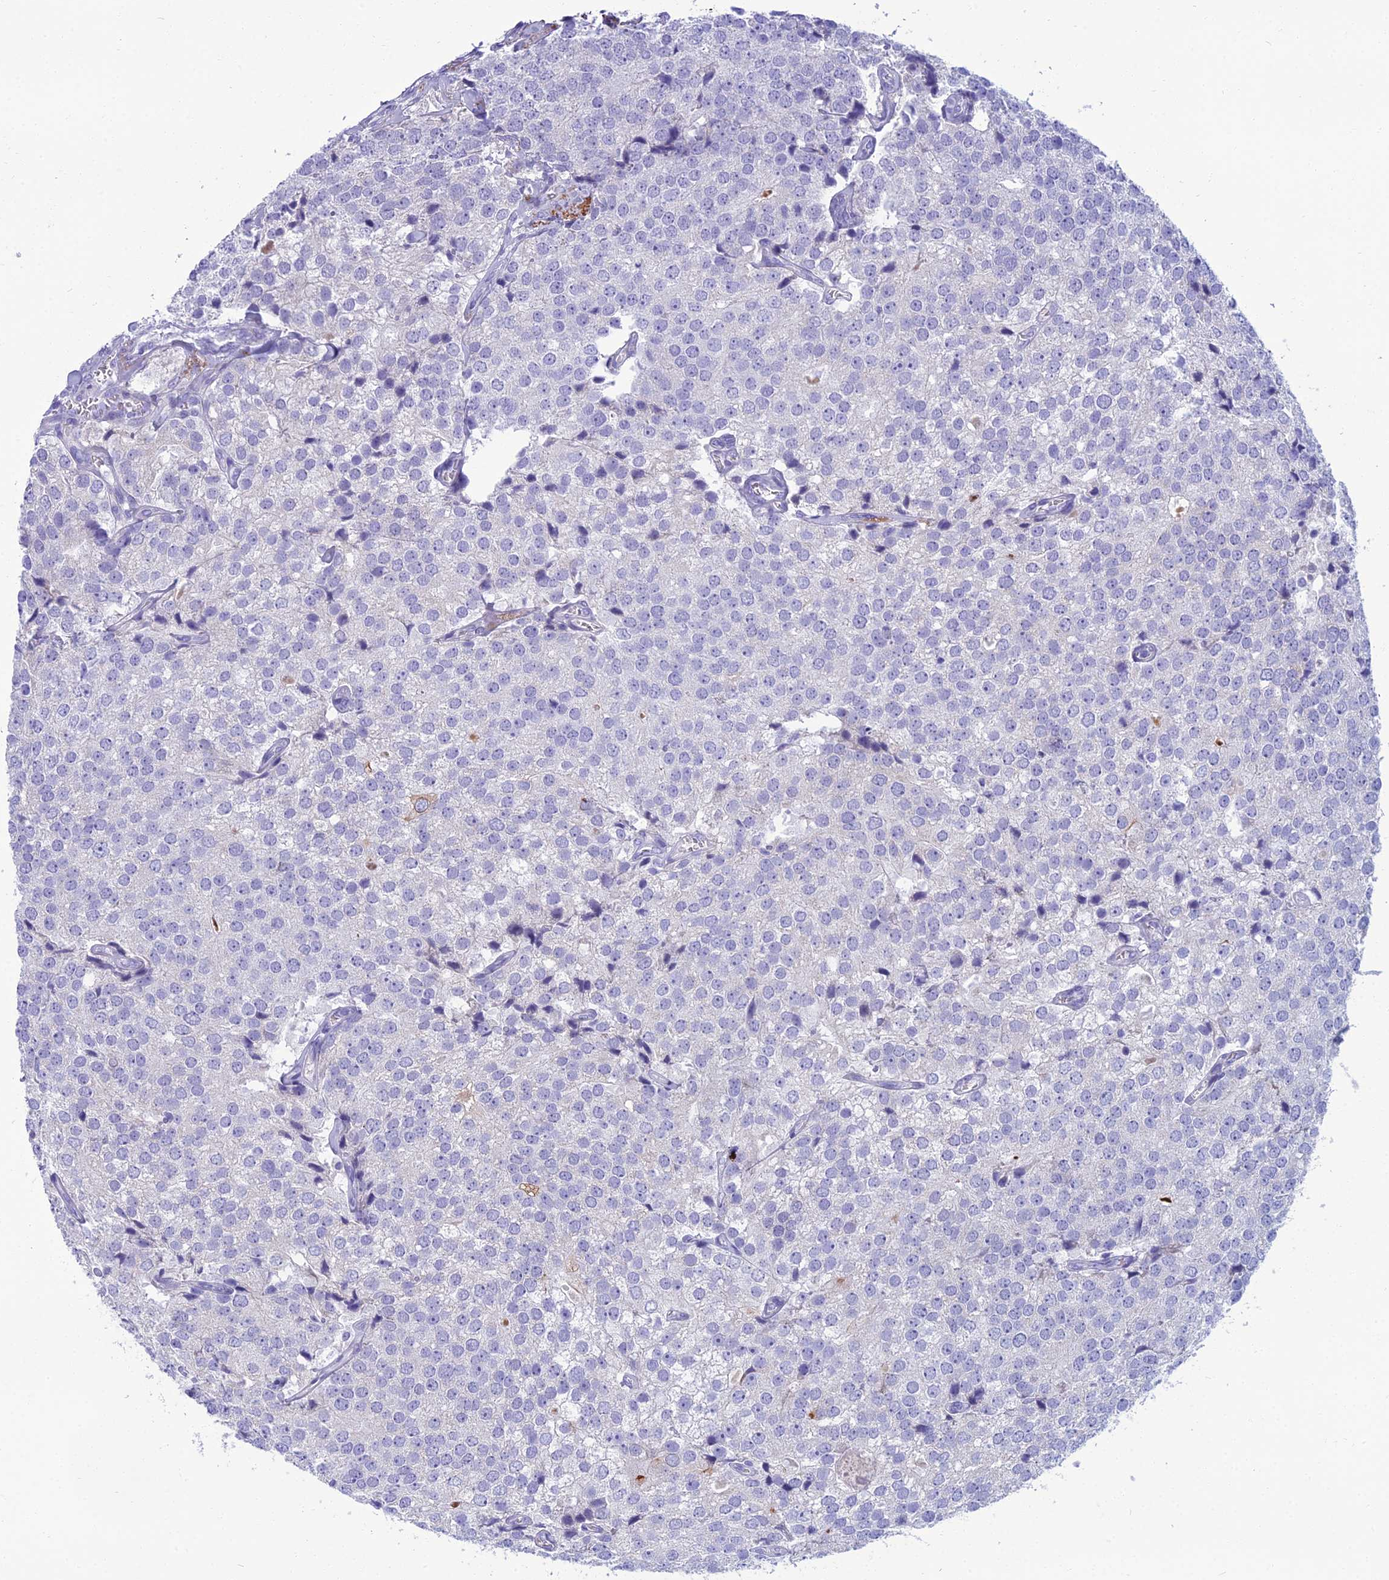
{"staining": {"intensity": "negative", "quantity": "none", "location": "none"}, "tissue": "prostate cancer", "cell_type": "Tumor cells", "image_type": "cancer", "snomed": [{"axis": "morphology", "description": "Adenocarcinoma, High grade"}, {"axis": "topography", "description": "Prostate"}], "caption": "There is no significant expression in tumor cells of prostate cancer (high-grade adenocarcinoma).", "gene": "SPTLC3", "patient": {"sex": "male", "age": 49}}